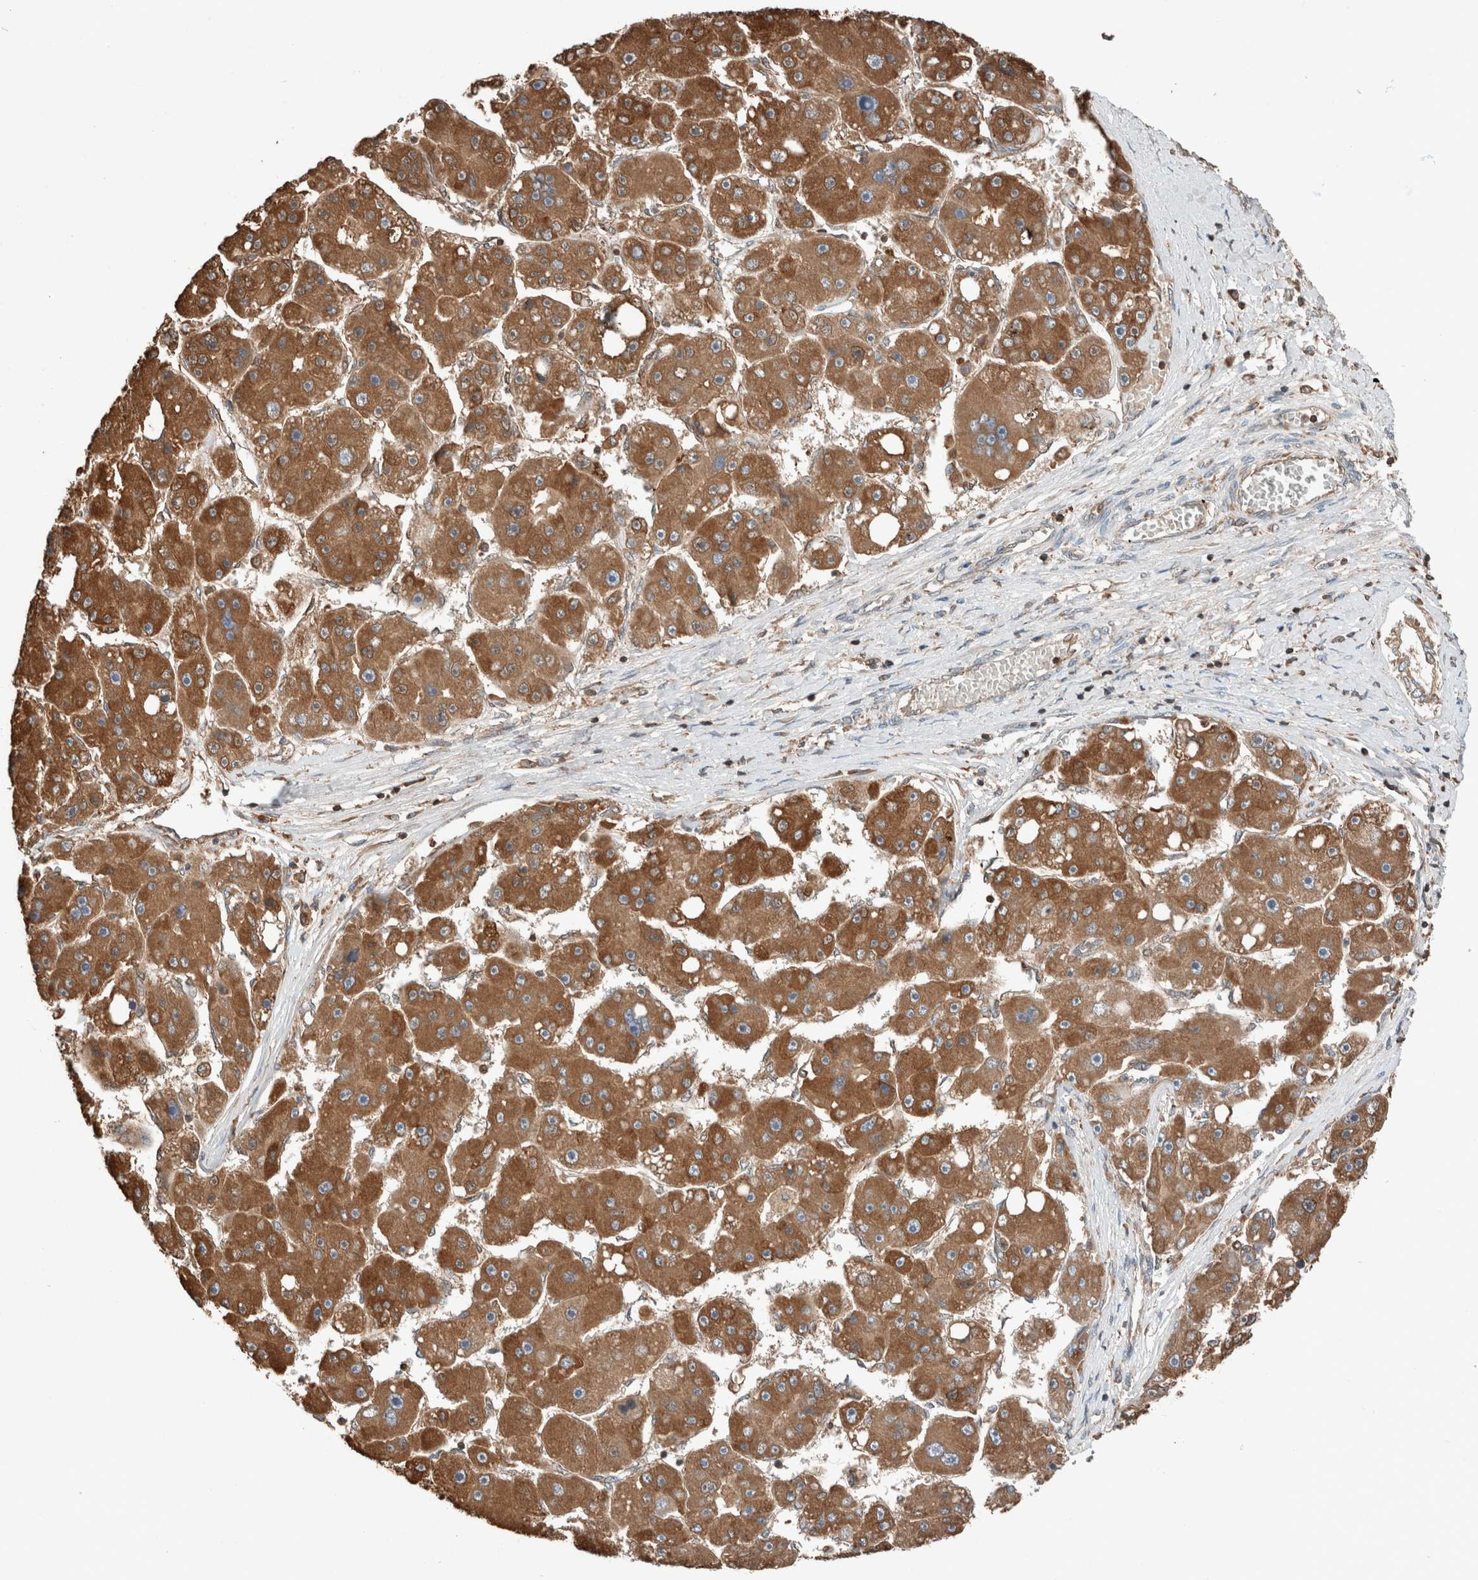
{"staining": {"intensity": "moderate", "quantity": ">75%", "location": "cytoplasmic/membranous"}, "tissue": "liver cancer", "cell_type": "Tumor cells", "image_type": "cancer", "snomed": [{"axis": "morphology", "description": "Carcinoma, Hepatocellular, NOS"}, {"axis": "topography", "description": "Liver"}], "caption": "Human liver hepatocellular carcinoma stained with a protein marker demonstrates moderate staining in tumor cells.", "gene": "ERAP2", "patient": {"sex": "female", "age": 61}}